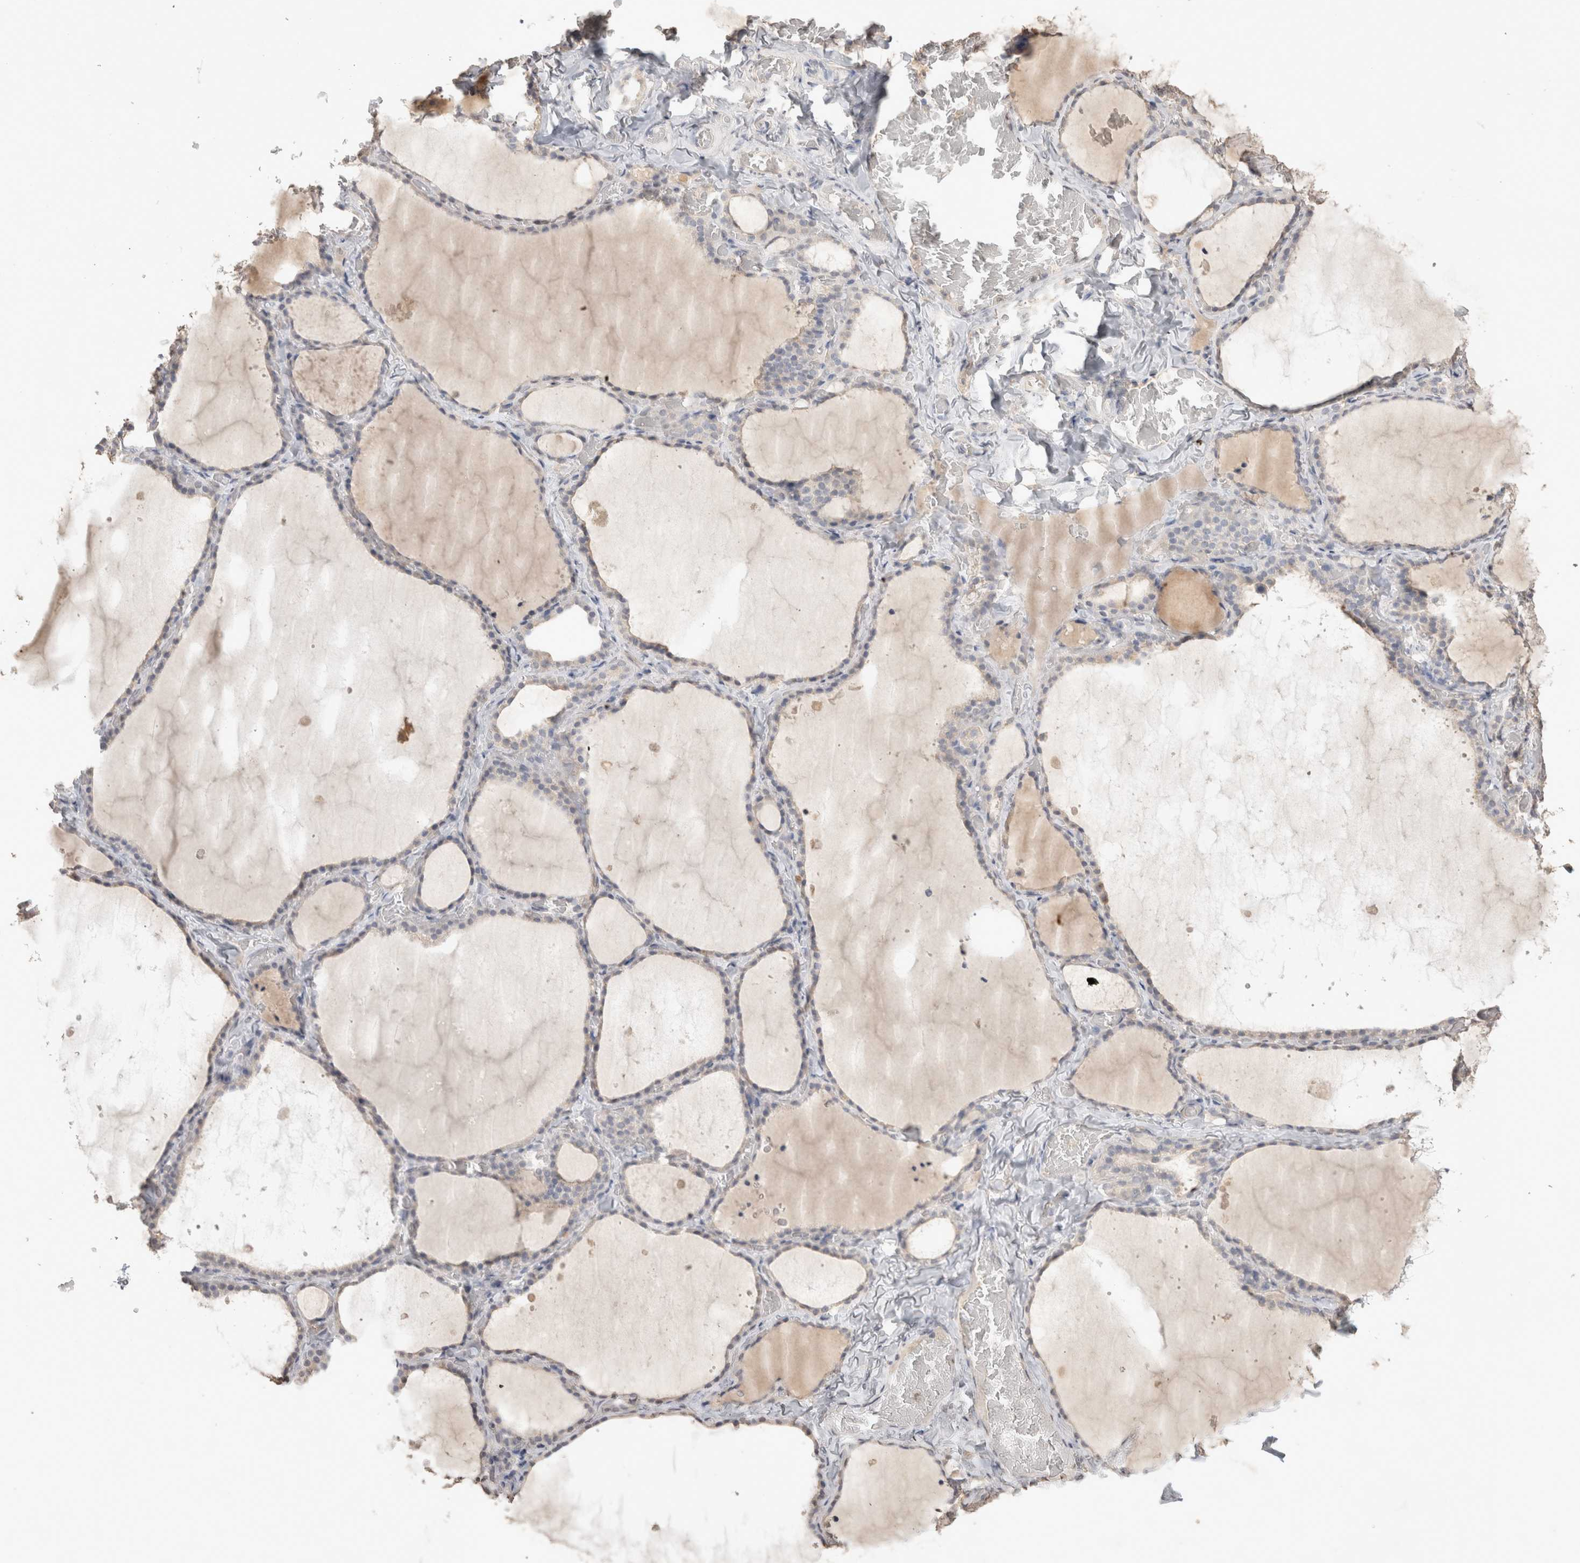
{"staining": {"intensity": "negative", "quantity": "none", "location": "none"}, "tissue": "thyroid gland", "cell_type": "Glandular cells", "image_type": "normal", "snomed": [{"axis": "morphology", "description": "Normal tissue, NOS"}, {"axis": "topography", "description": "Thyroid gland"}], "caption": "A histopathology image of human thyroid gland is negative for staining in glandular cells. (Brightfield microscopy of DAB (3,3'-diaminobenzidine) immunohistochemistry (IHC) at high magnification).", "gene": "NAALADL2", "patient": {"sex": "female", "age": 22}}